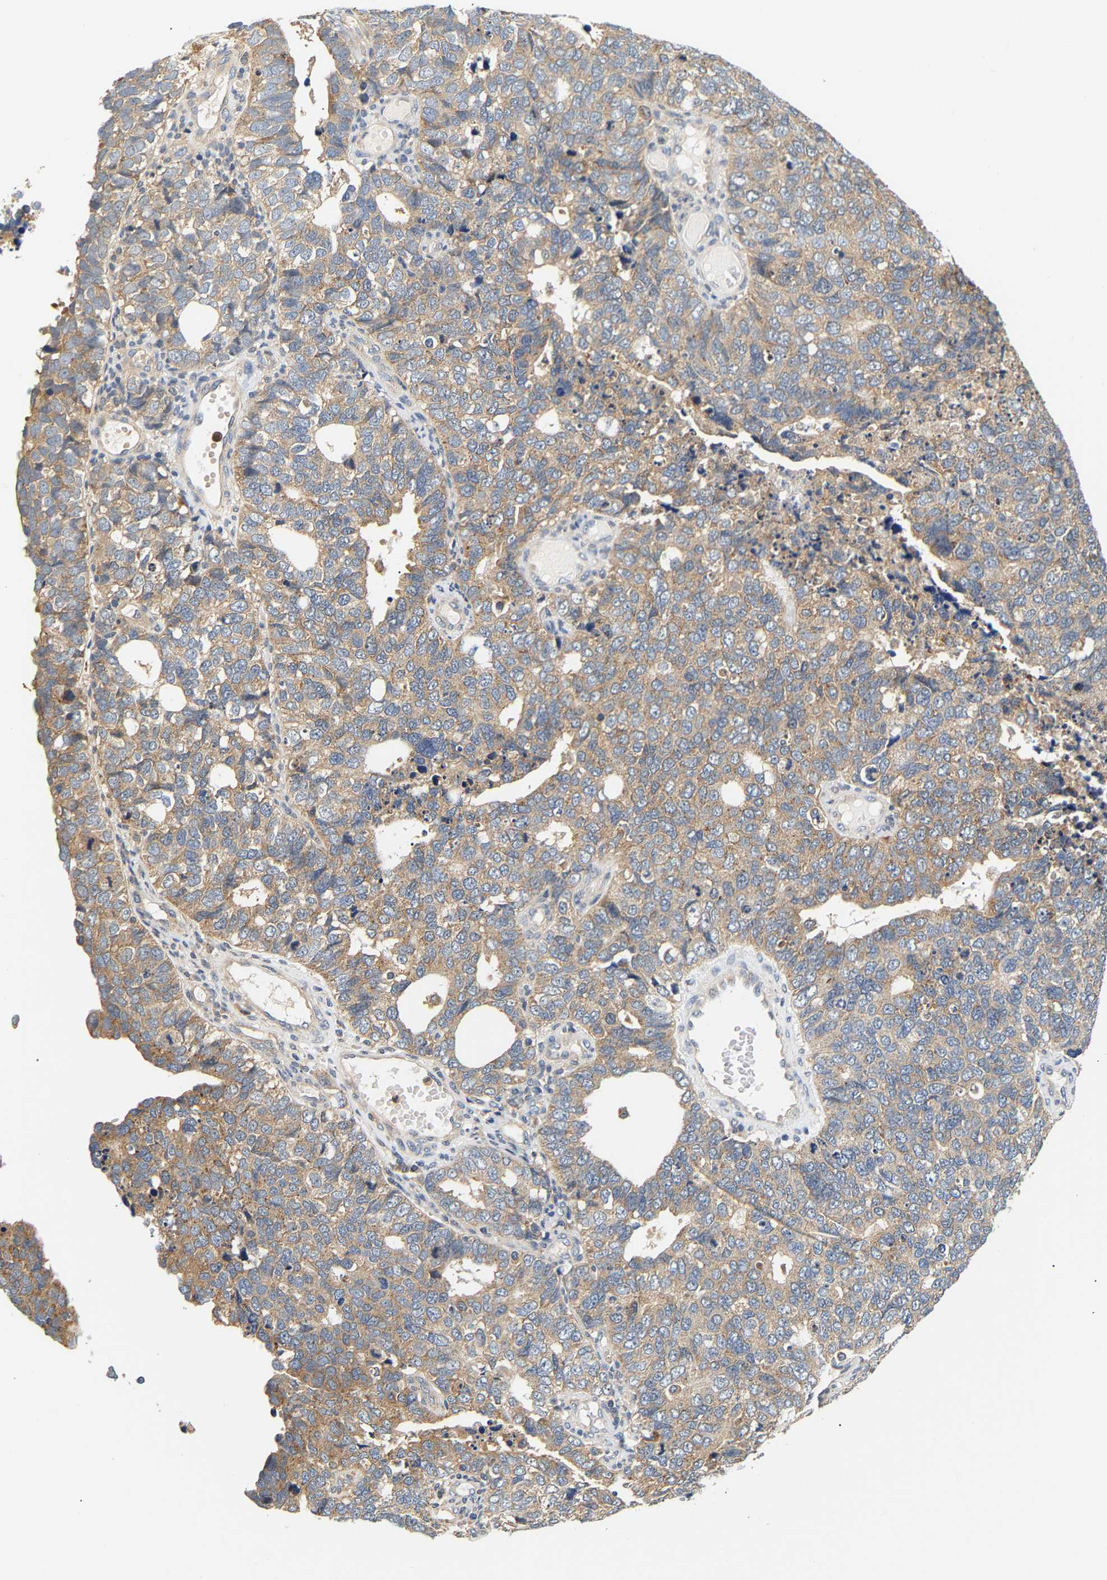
{"staining": {"intensity": "weak", "quantity": ">75%", "location": "cytoplasmic/membranous"}, "tissue": "cervical cancer", "cell_type": "Tumor cells", "image_type": "cancer", "snomed": [{"axis": "morphology", "description": "Squamous cell carcinoma, NOS"}, {"axis": "topography", "description": "Cervix"}], "caption": "Squamous cell carcinoma (cervical) stained with DAB immunohistochemistry demonstrates low levels of weak cytoplasmic/membranous expression in approximately >75% of tumor cells.", "gene": "PPID", "patient": {"sex": "female", "age": 63}}